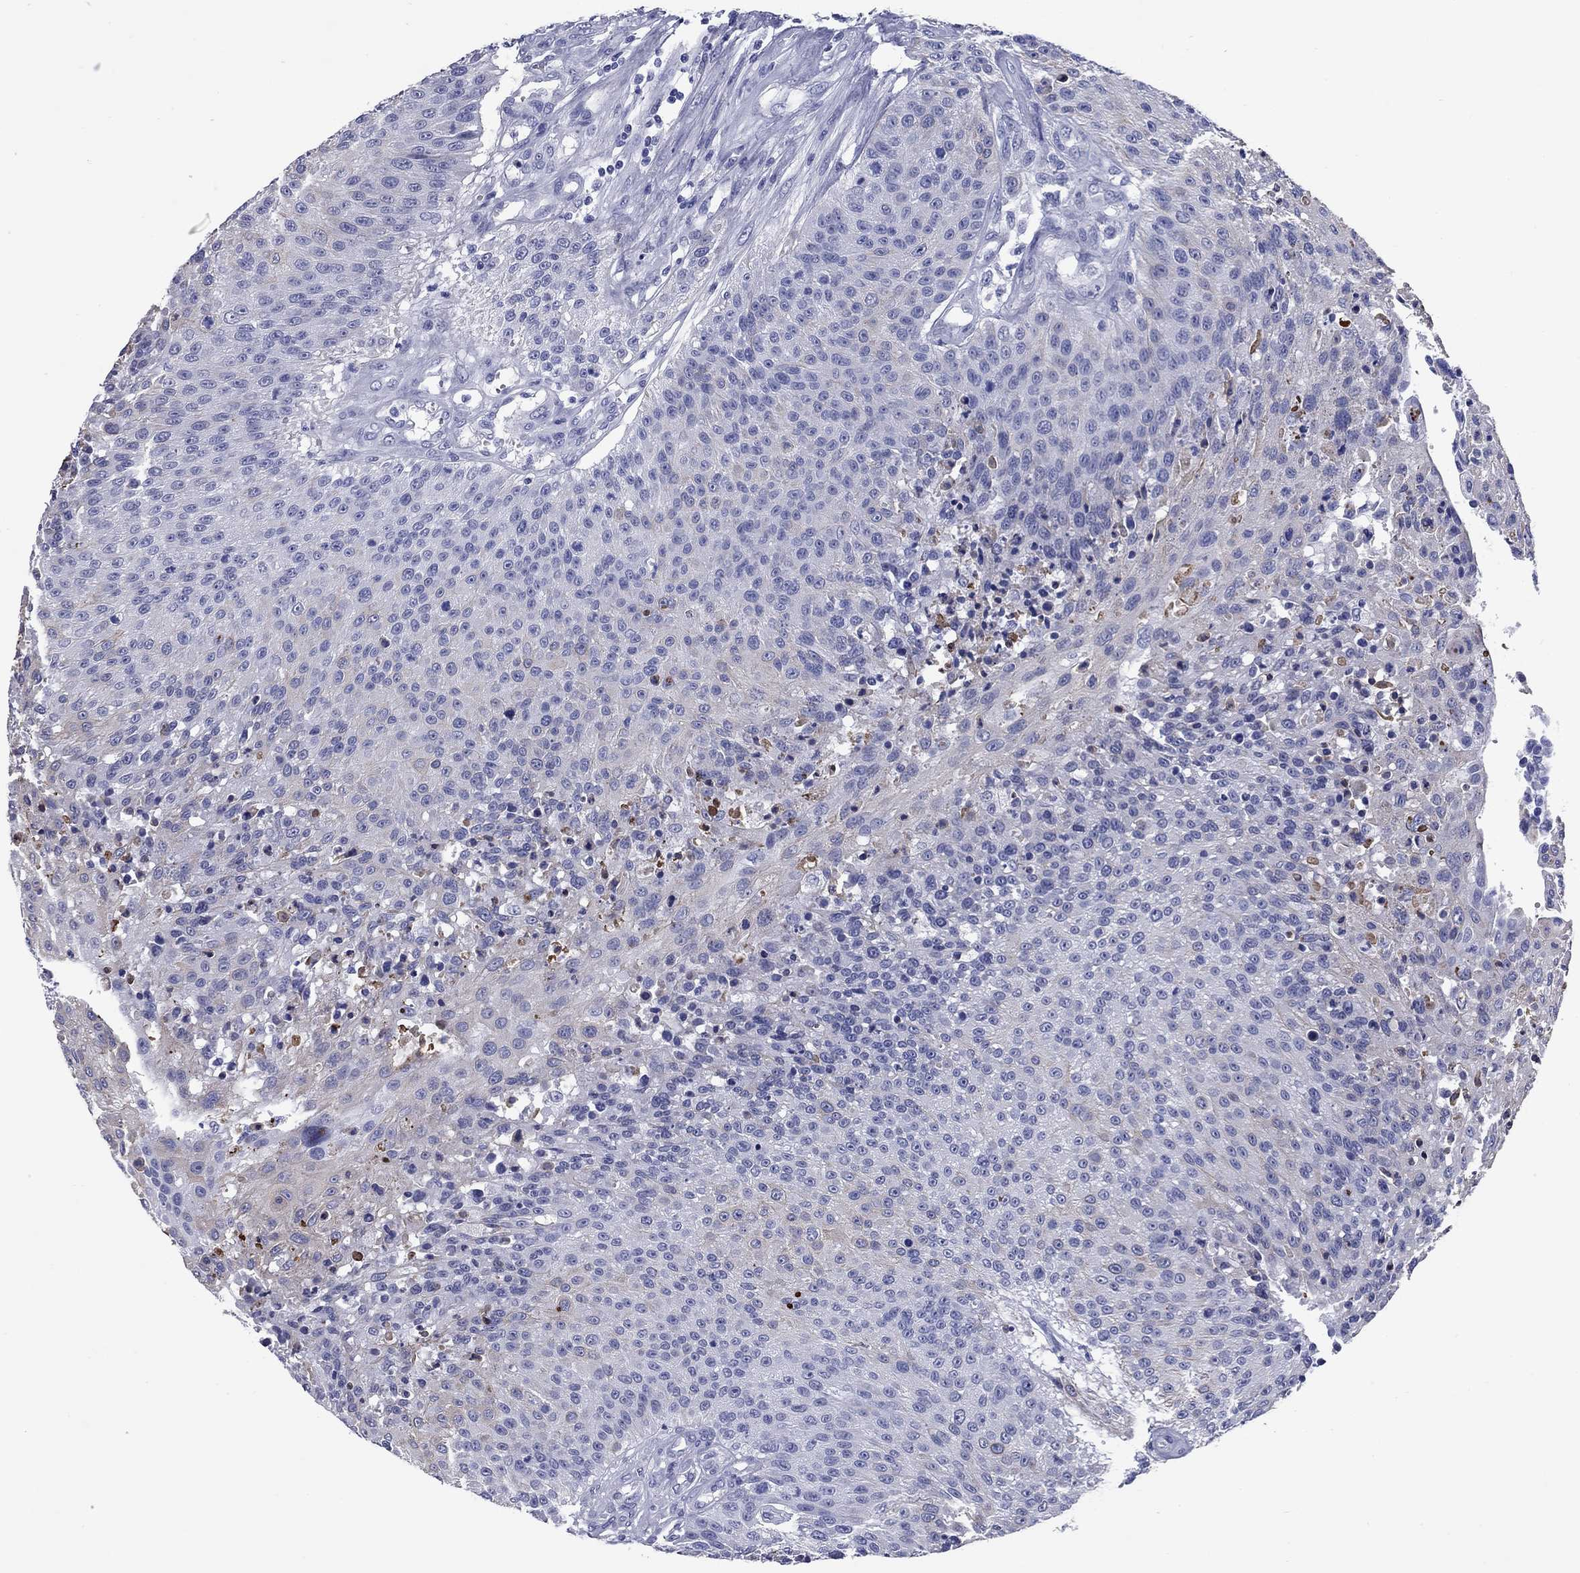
{"staining": {"intensity": "negative", "quantity": "none", "location": "none"}, "tissue": "urothelial cancer", "cell_type": "Tumor cells", "image_type": "cancer", "snomed": [{"axis": "morphology", "description": "Urothelial carcinoma, NOS"}, {"axis": "topography", "description": "Urinary bladder"}], "caption": "Protein analysis of urothelial cancer reveals no significant staining in tumor cells.", "gene": "CCNA1", "patient": {"sex": "male", "age": 55}}